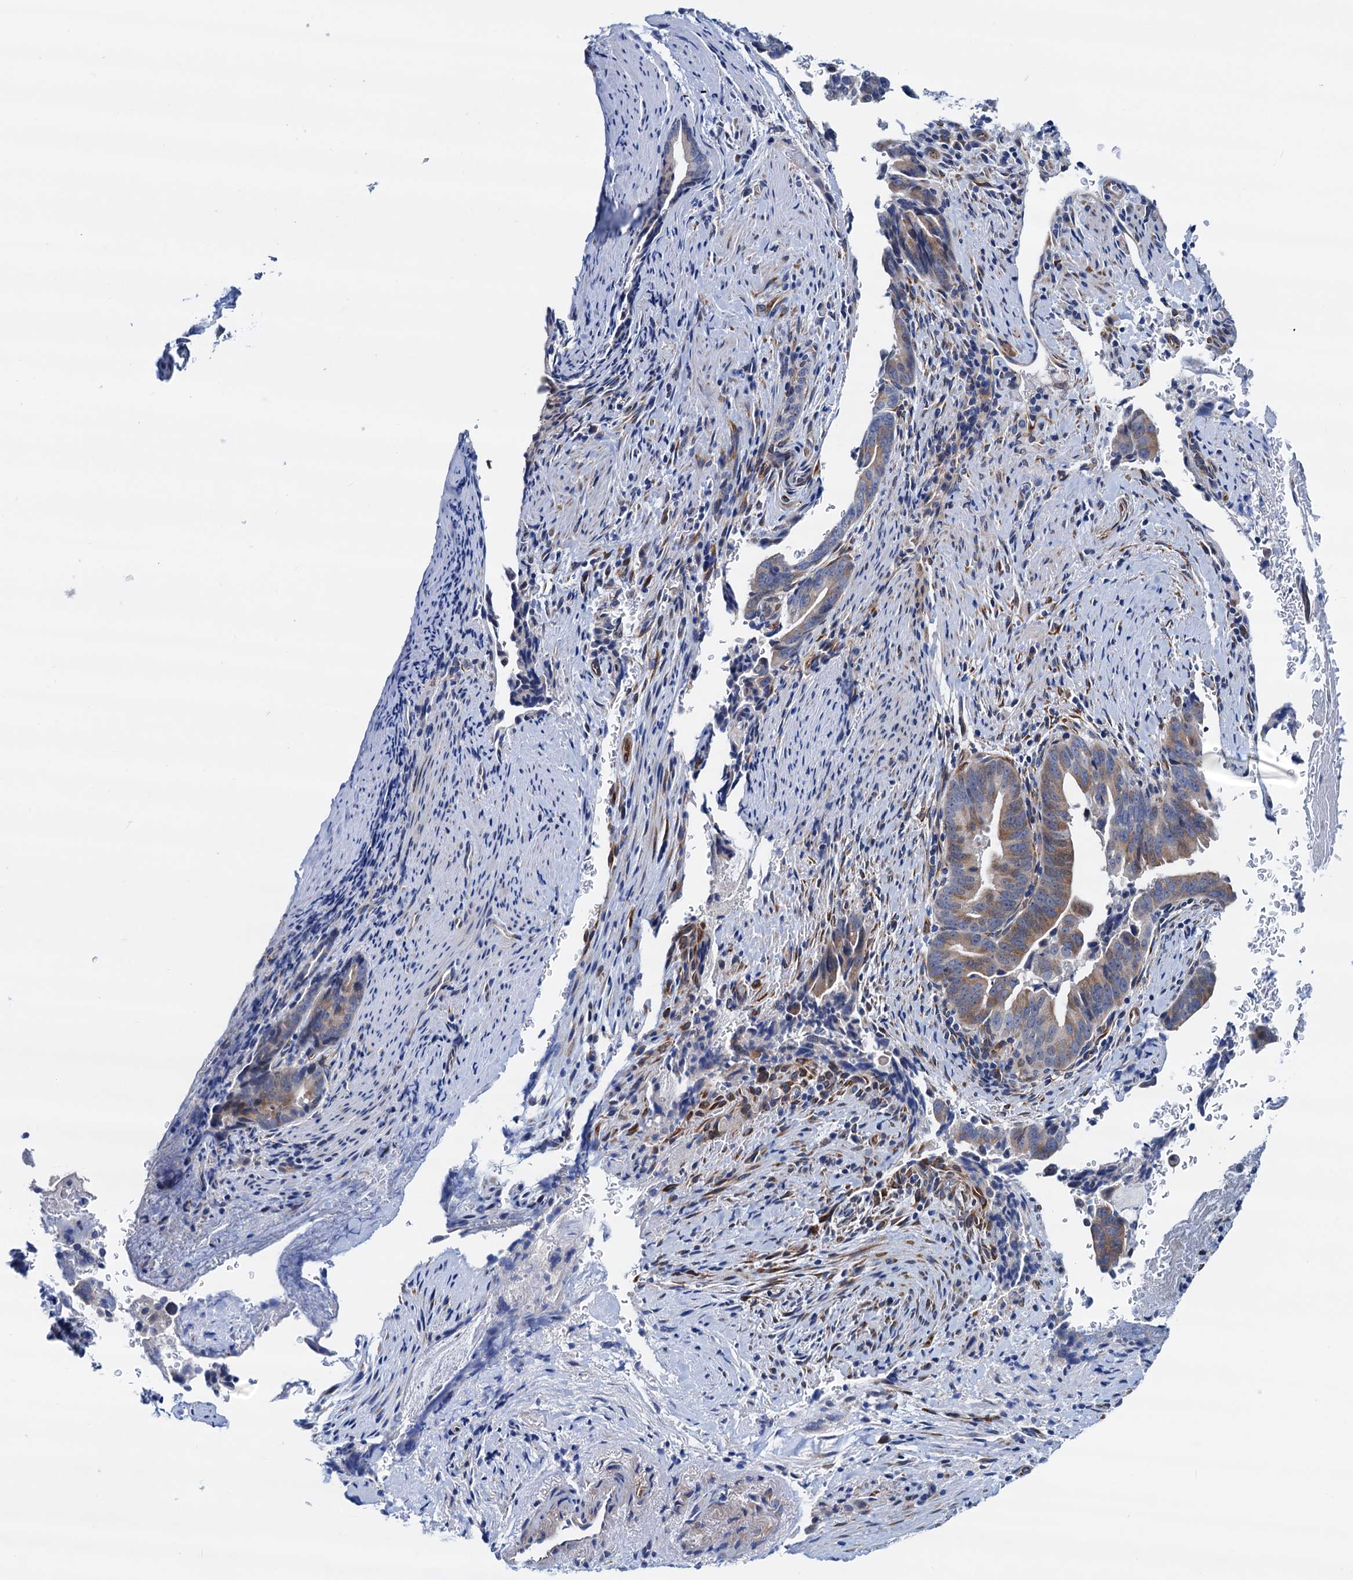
{"staining": {"intensity": "moderate", "quantity": "25%-75%", "location": "cytoplasmic/membranous"}, "tissue": "pancreatic cancer", "cell_type": "Tumor cells", "image_type": "cancer", "snomed": [{"axis": "morphology", "description": "Adenocarcinoma, NOS"}, {"axis": "topography", "description": "Pancreas"}], "caption": "Approximately 25%-75% of tumor cells in pancreatic cancer (adenocarcinoma) demonstrate moderate cytoplasmic/membranous protein expression as visualized by brown immunohistochemical staining.", "gene": "RASSF9", "patient": {"sex": "female", "age": 63}}